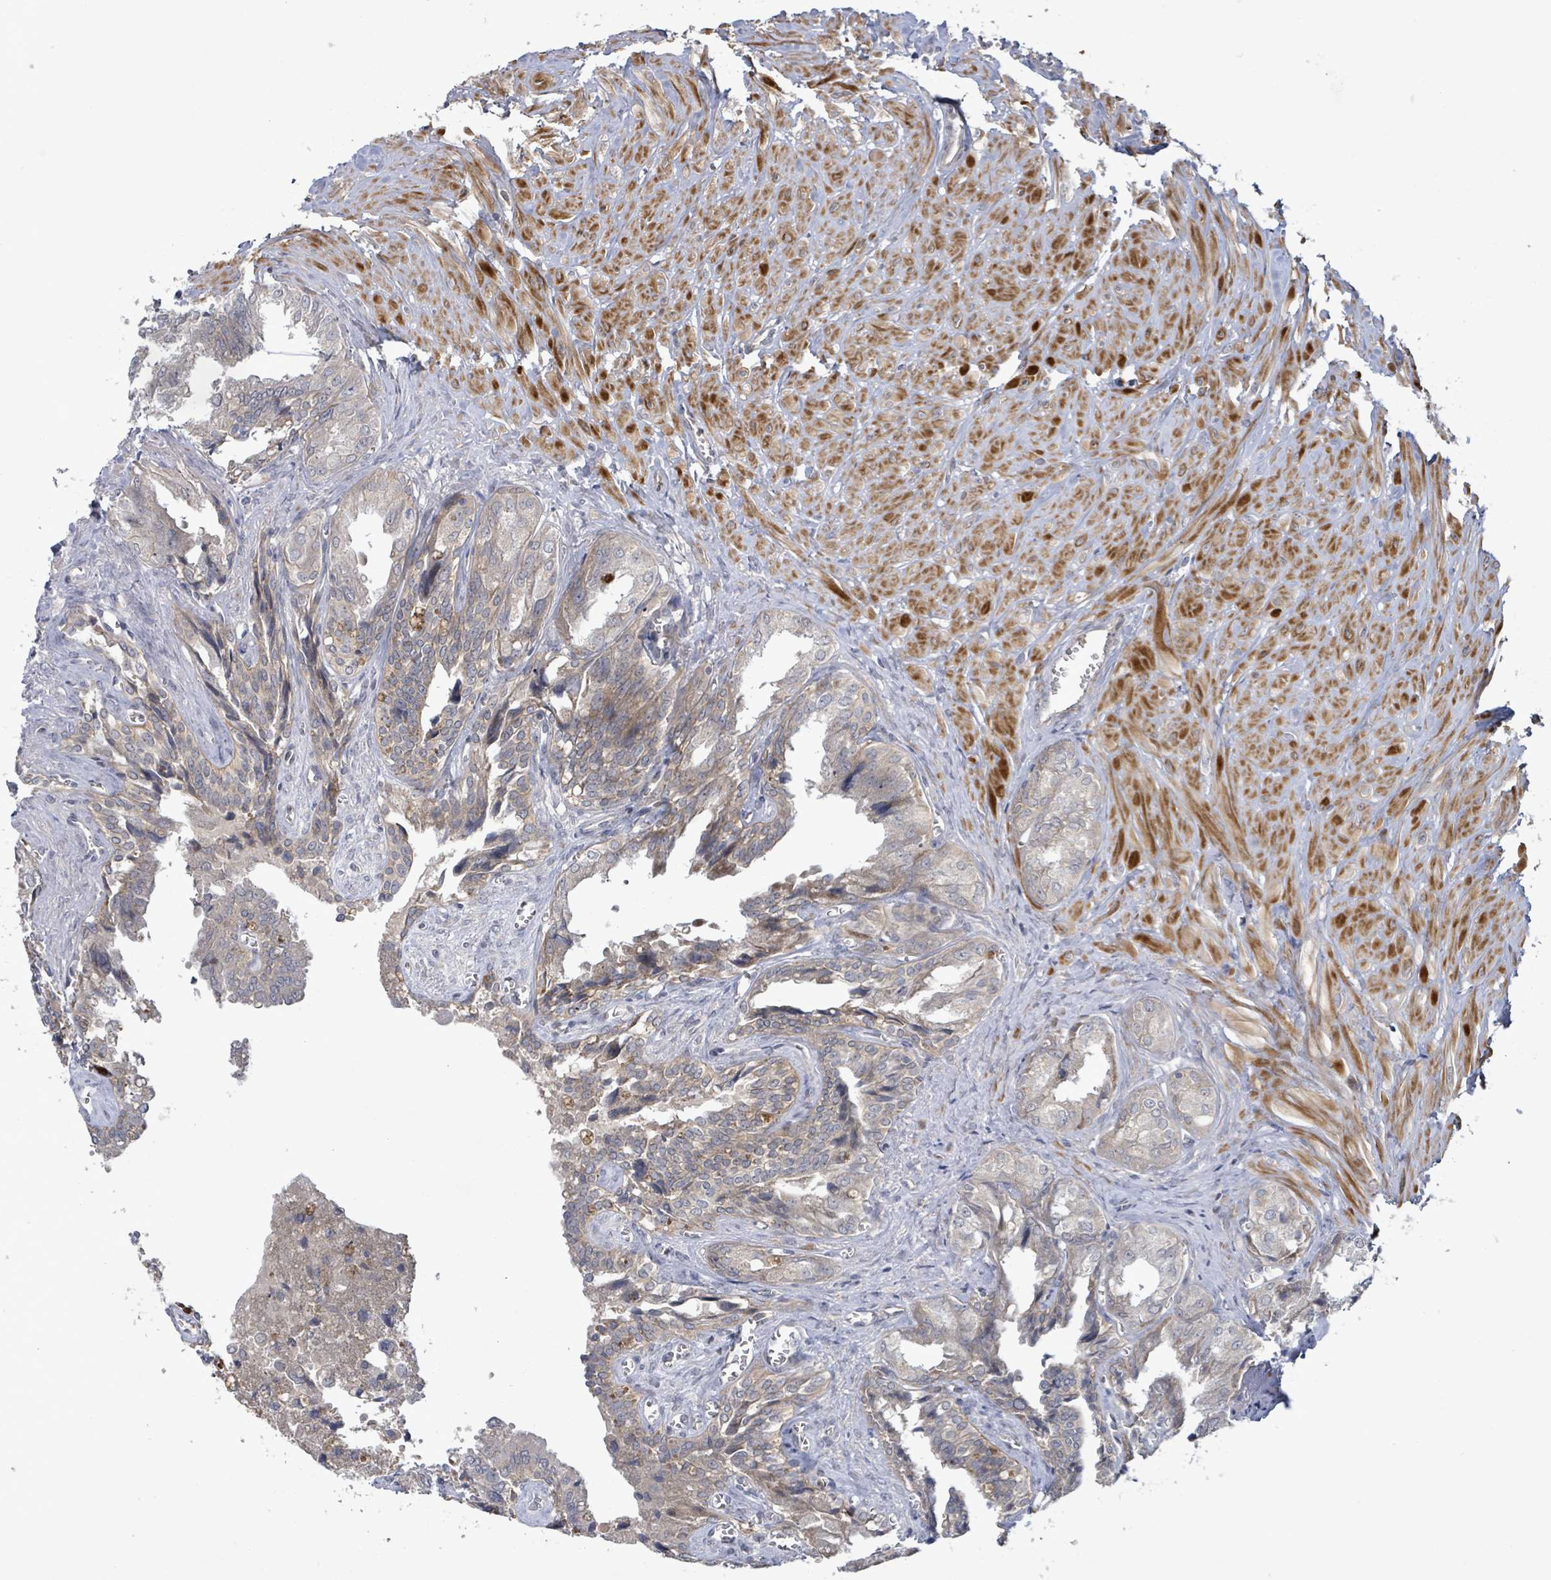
{"staining": {"intensity": "moderate", "quantity": "<25%", "location": "cytoplasmic/membranous"}, "tissue": "seminal vesicle", "cell_type": "Glandular cells", "image_type": "normal", "snomed": [{"axis": "morphology", "description": "Normal tissue, NOS"}, {"axis": "topography", "description": "Seminal veicle"}], "caption": "Protein expression analysis of normal seminal vesicle shows moderate cytoplasmic/membranous staining in about <25% of glandular cells. The protein is shown in brown color, while the nuclei are stained blue.", "gene": "SLIT3", "patient": {"sex": "male", "age": 67}}